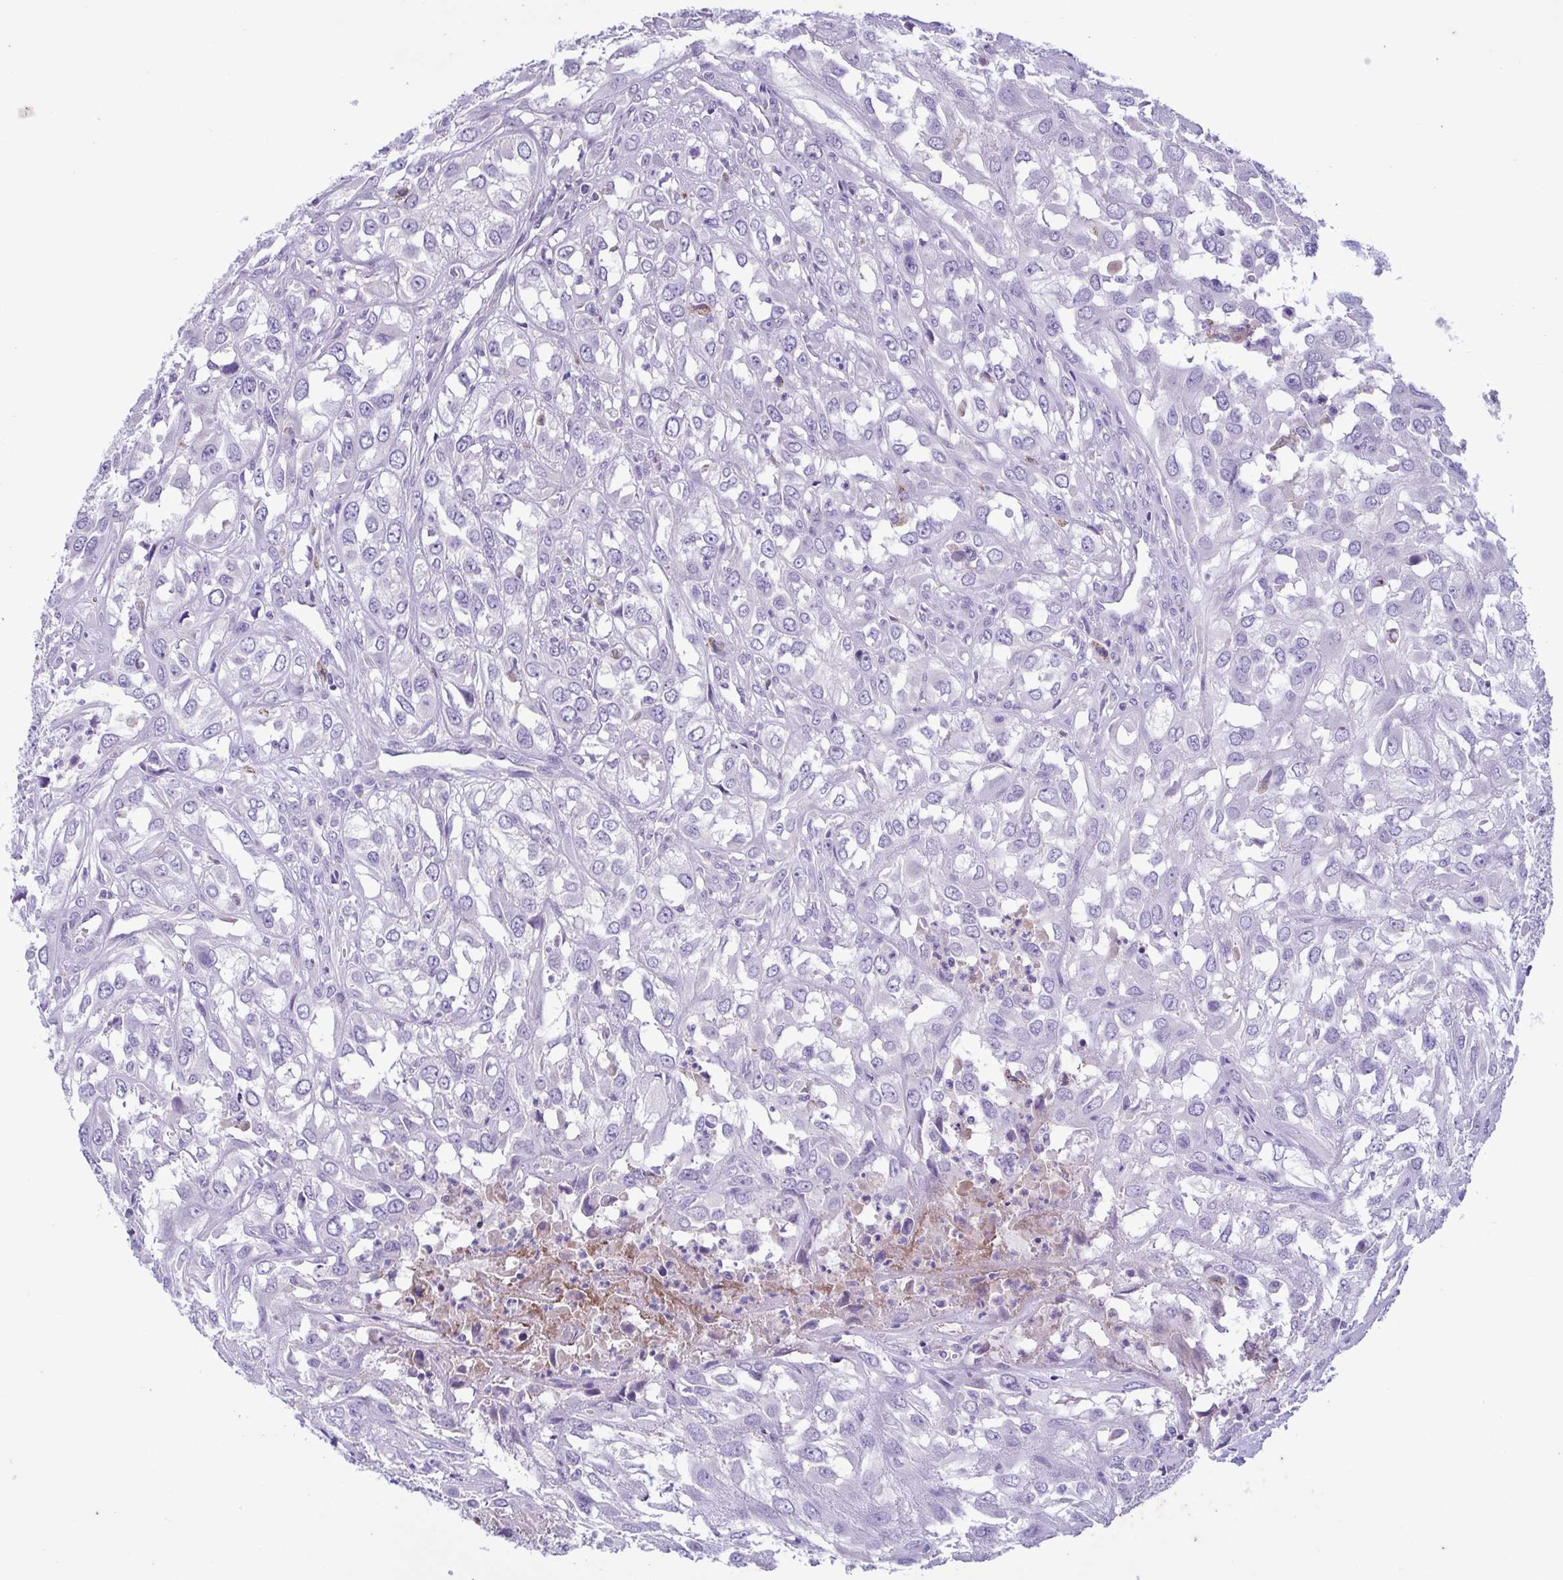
{"staining": {"intensity": "negative", "quantity": "none", "location": "none"}, "tissue": "urothelial cancer", "cell_type": "Tumor cells", "image_type": "cancer", "snomed": [{"axis": "morphology", "description": "Urothelial carcinoma, High grade"}, {"axis": "topography", "description": "Urinary bladder"}], "caption": "High-grade urothelial carcinoma stained for a protein using immunohistochemistry exhibits no expression tumor cells.", "gene": "F13B", "patient": {"sex": "male", "age": 67}}